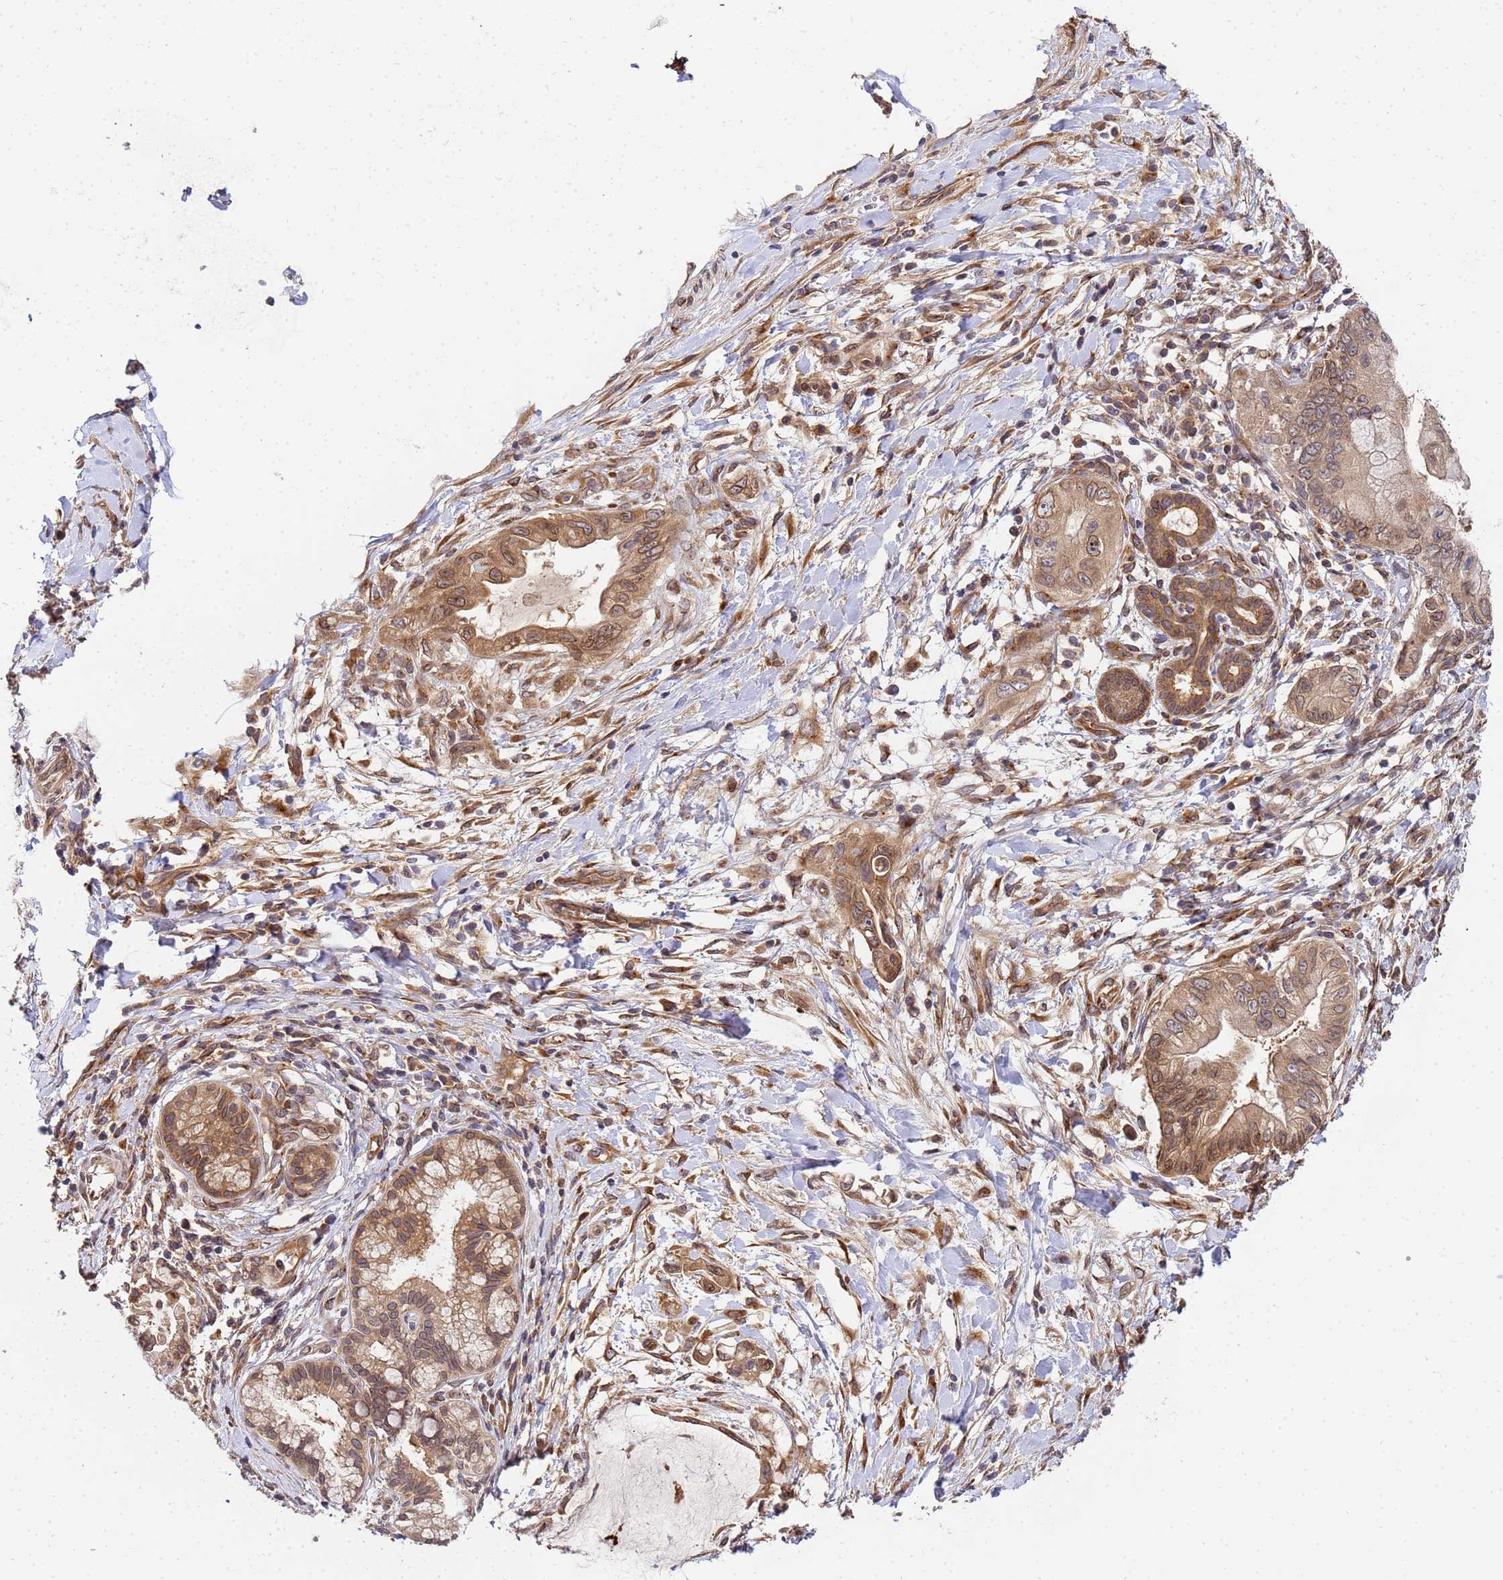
{"staining": {"intensity": "moderate", "quantity": ">75%", "location": "cytoplasmic/membranous"}, "tissue": "pancreatic cancer", "cell_type": "Tumor cells", "image_type": "cancer", "snomed": [{"axis": "morphology", "description": "Adenocarcinoma, NOS"}, {"axis": "topography", "description": "Pancreas"}], "caption": "A photomicrograph of pancreatic adenocarcinoma stained for a protein demonstrates moderate cytoplasmic/membranous brown staining in tumor cells.", "gene": "UNC93B1", "patient": {"sex": "male", "age": 48}}